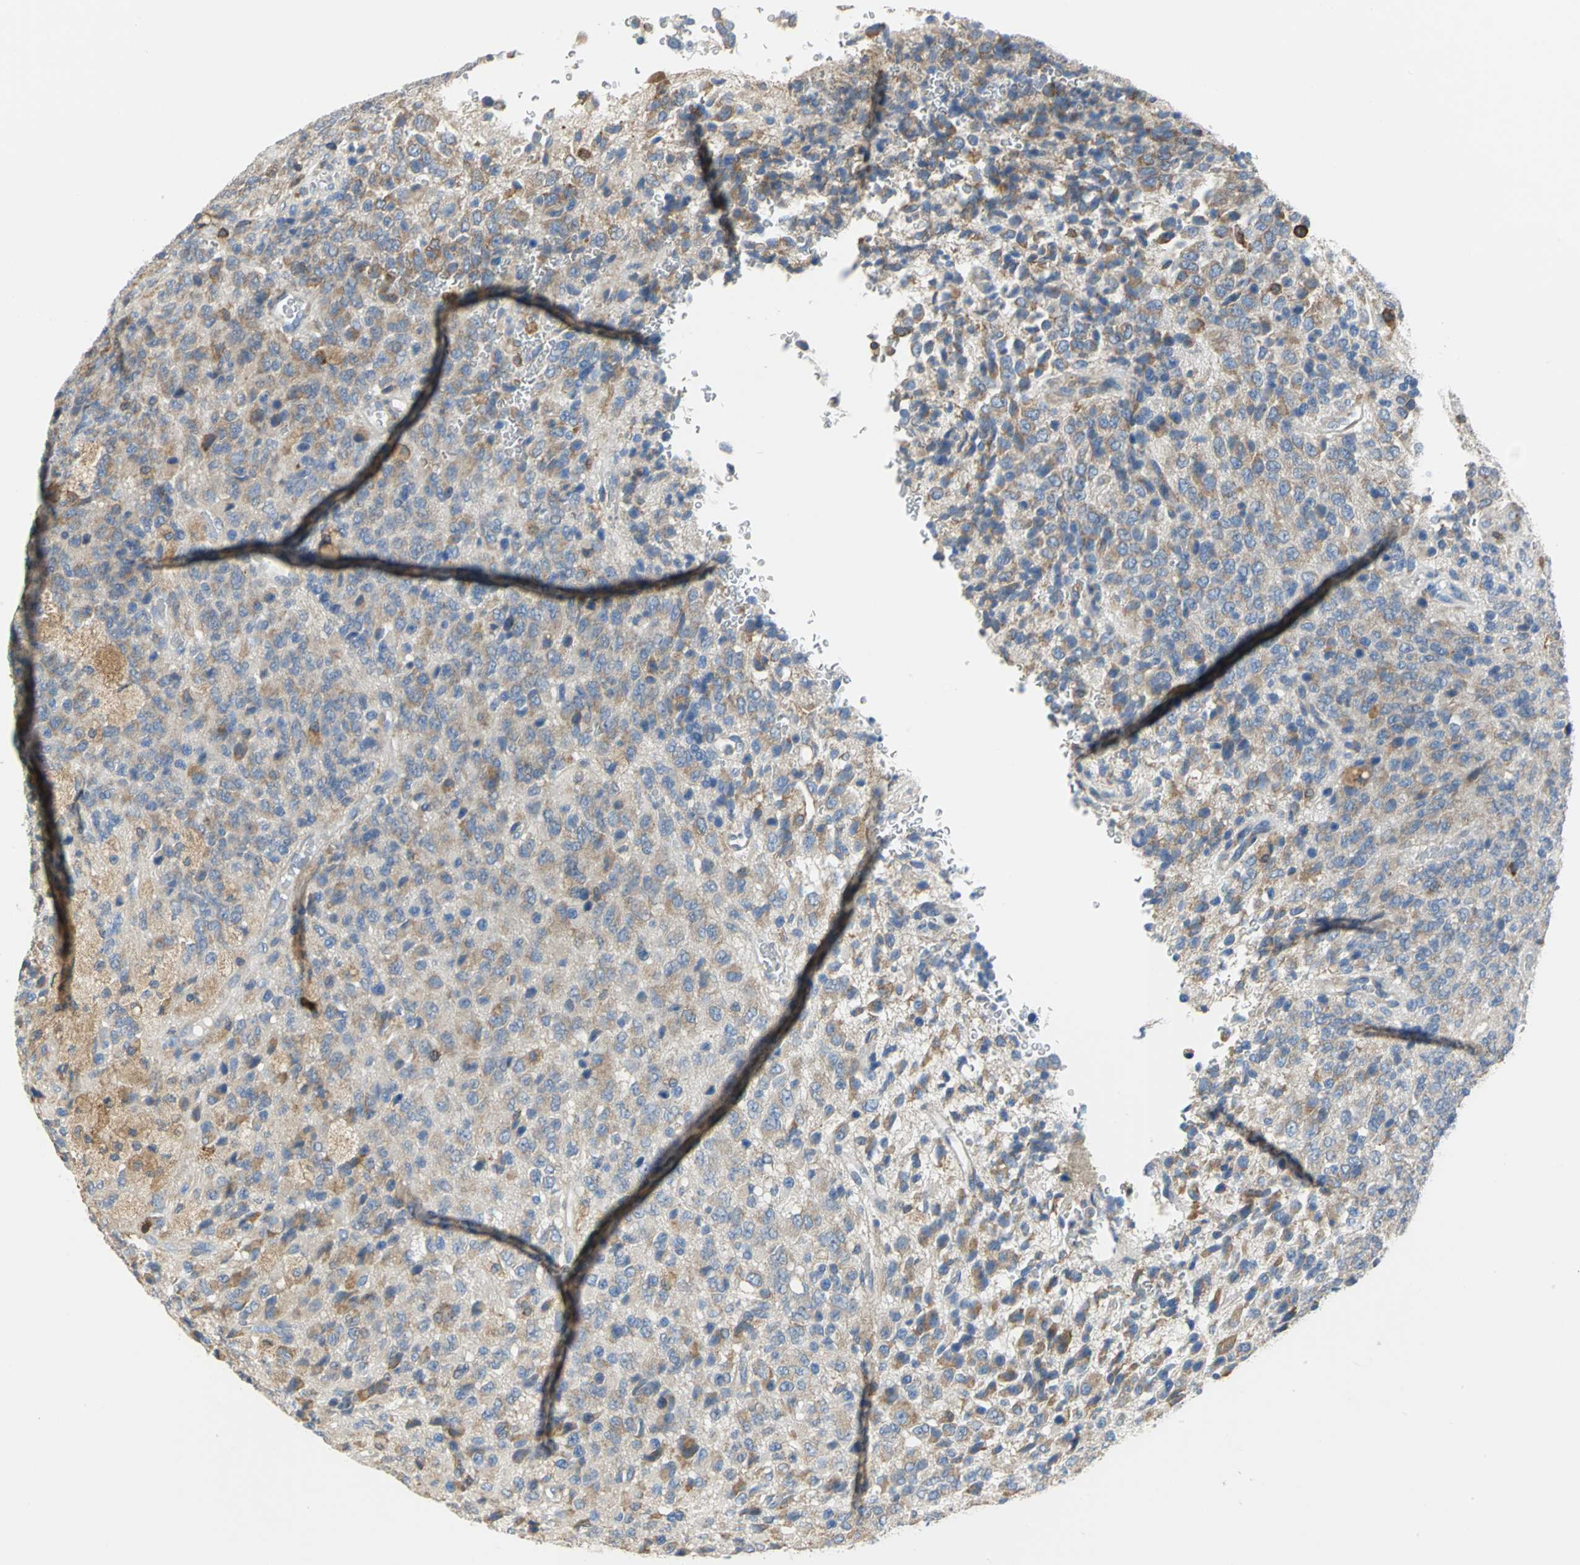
{"staining": {"intensity": "weak", "quantity": "25%-75%", "location": "cytoplasmic/membranous"}, "tissue": "glioma", "cell_type": "Tumor cells", "image_type": "cancer", "snomed": [{"axis": "morphology", "description": "Glioma, malignant, High grade"}, {"axis": "topography", "description": "pancreas cauda"}], "caption": "Approximately 25%-75% of tumor cells in malignant high-grade glioma show weak cytoplasmic/membranous protein positivity as visualized by brown immunohistochemical staining.", "gene": "SDF2L1", "patient": {"sex": "male", "age": 60}}